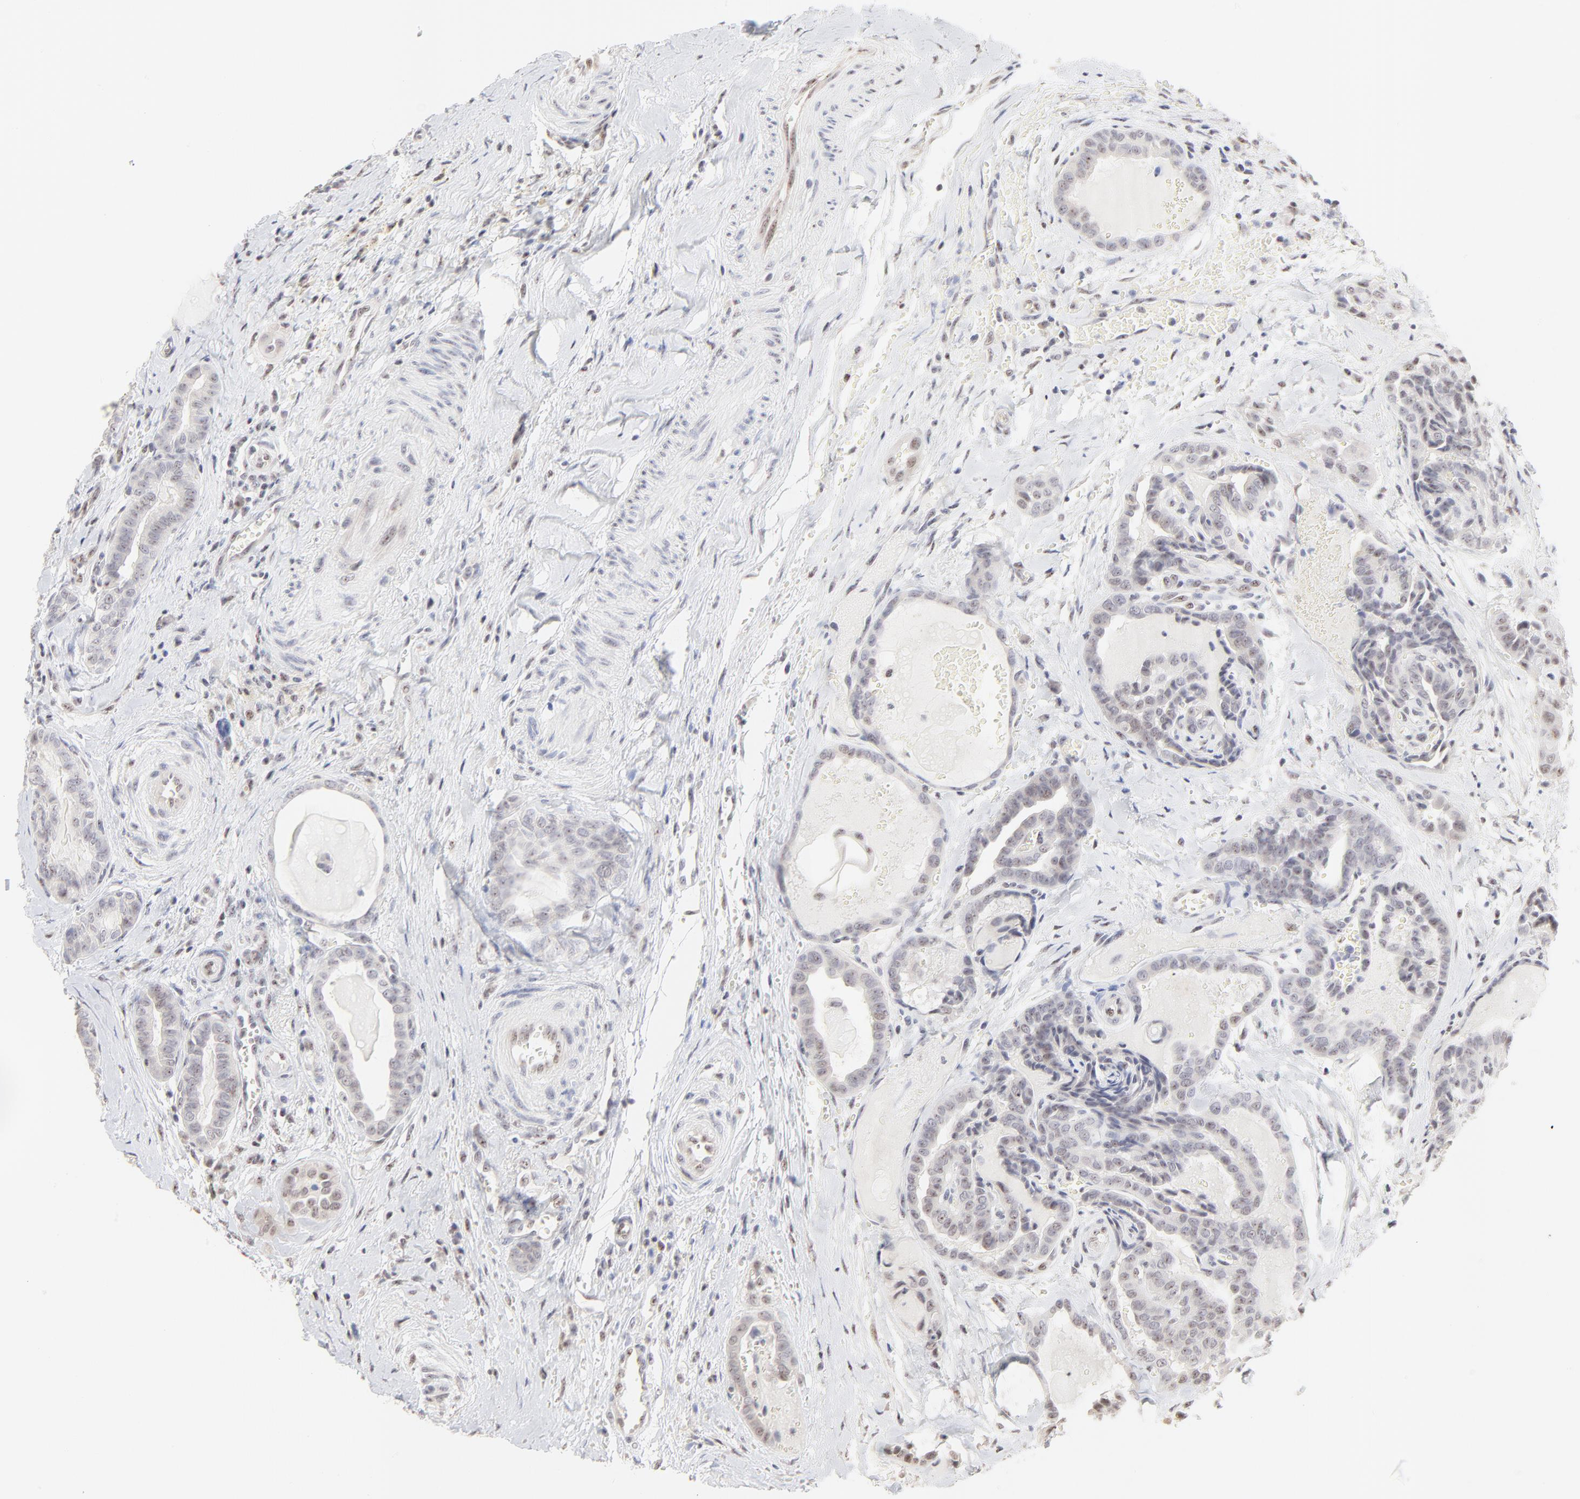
{"staining": {"intensity": "weak", "quantity": "<25%", "location": "nuclear"}, "tissue": "thyroid cancer", "cell_type": "Tumor cells", "image_type": "cancer", "snomed": [{"axis": "morphology", "description": "Carcinoma, NOS"}, {"axis": "topography", "description": "Thyroid gland"}], "caption": "An immunohistochemistry photomicrograph of thyroid carcinoma is shown. There is no staining in tumor cells of thyroid carcinoma.", "gene": "NFIL3", "patient": {"sex": "female", "age": 91}}